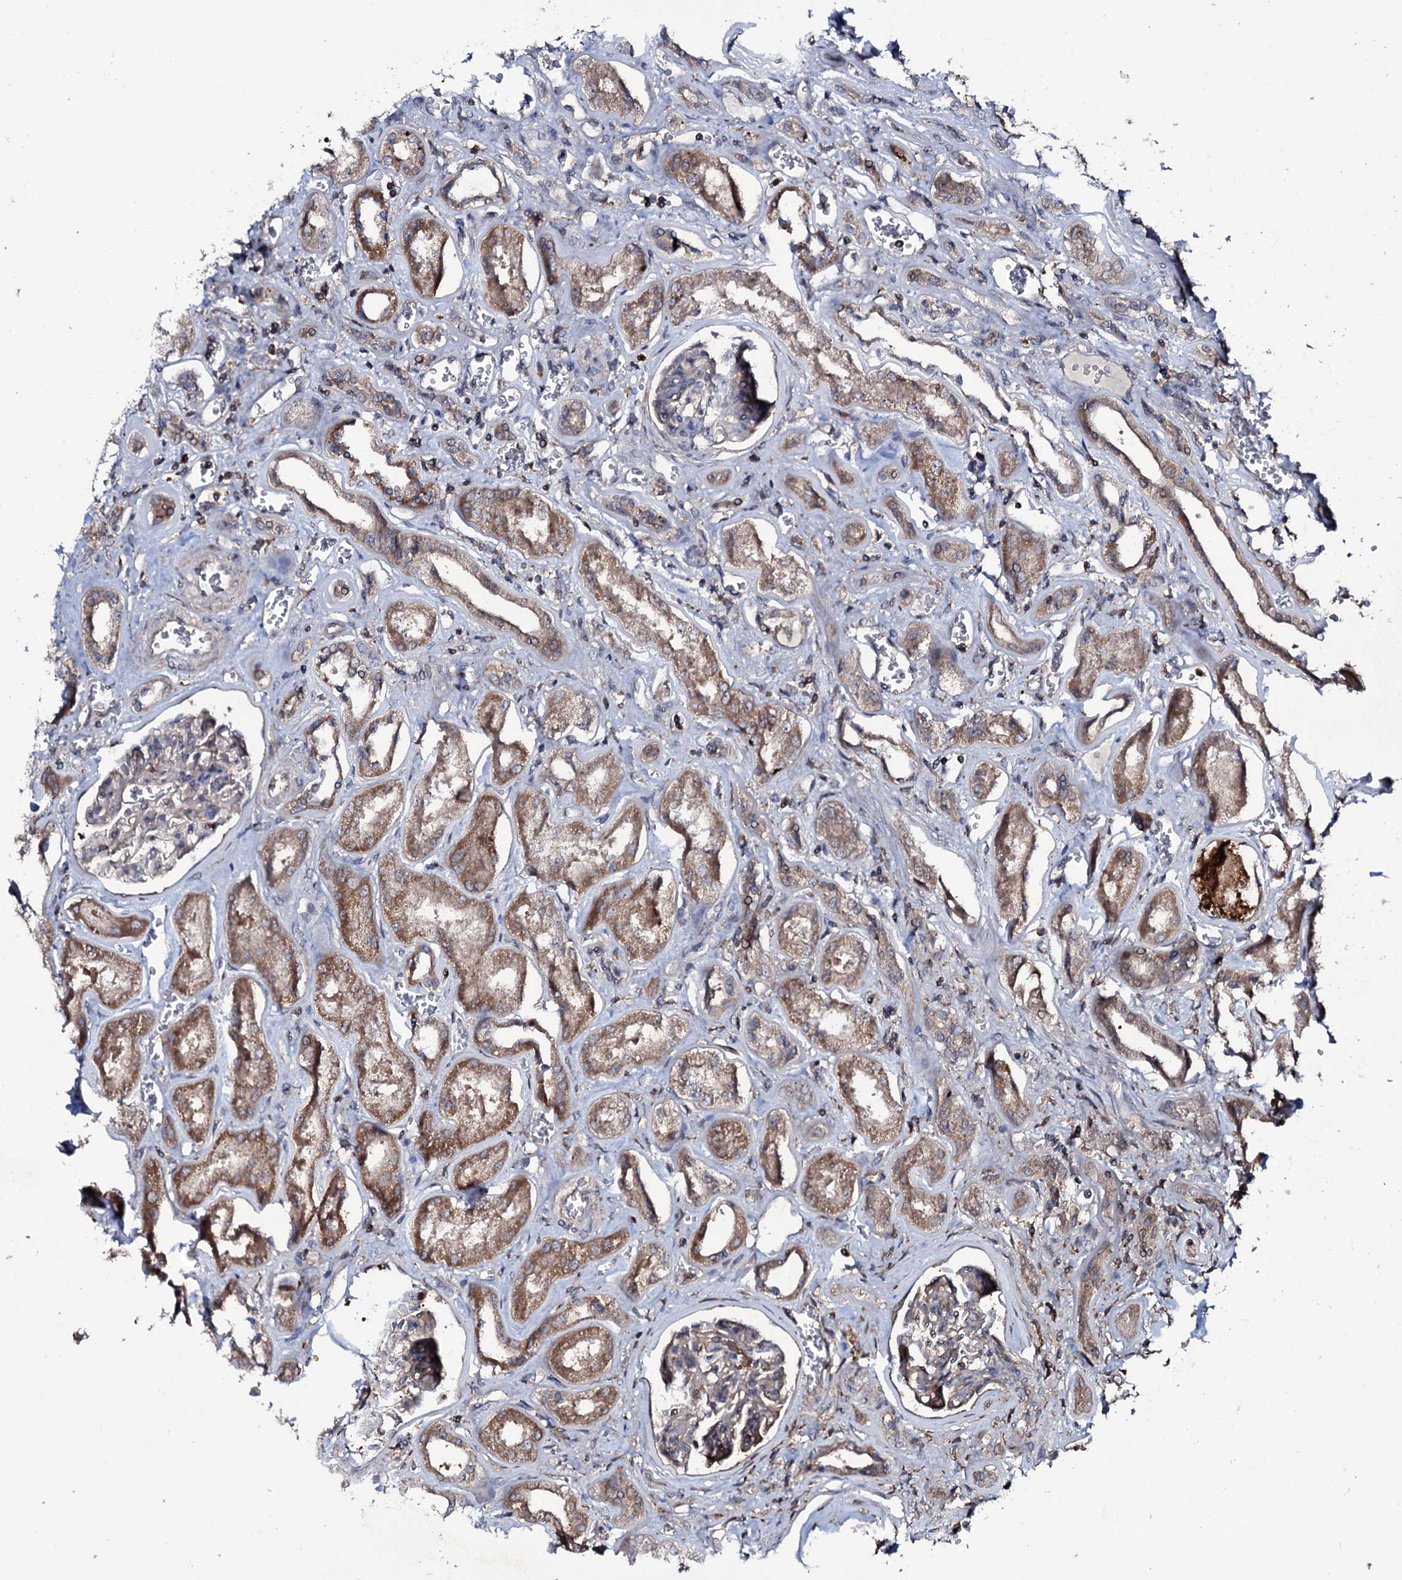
{"staining": {"intensity": "weak", "quantity": "<25%", "location": "cytoplasmic/membranous"}, "tissue": "kidney", "cell_type": "Cells in glomeruli", "image_type": "normal", "snomed": [{"axis": "morphology", "description": "Normal tissue, NOS"}, {"axis": "morphology", "description": "Adenocarcinoma, NOS"}, {"axis": "topography", "description": "Kidney"}], "caption": "This is a histopathology image of immunohistochemistry staining of benign kidney, which shows no positivity in cells in glomeruli. The staining is performed using DAB brown chromogen with nuclei counter-stained in using hematoxylin.", "gene": "COG6", "patient": {"sex": "female", "age": 68}}